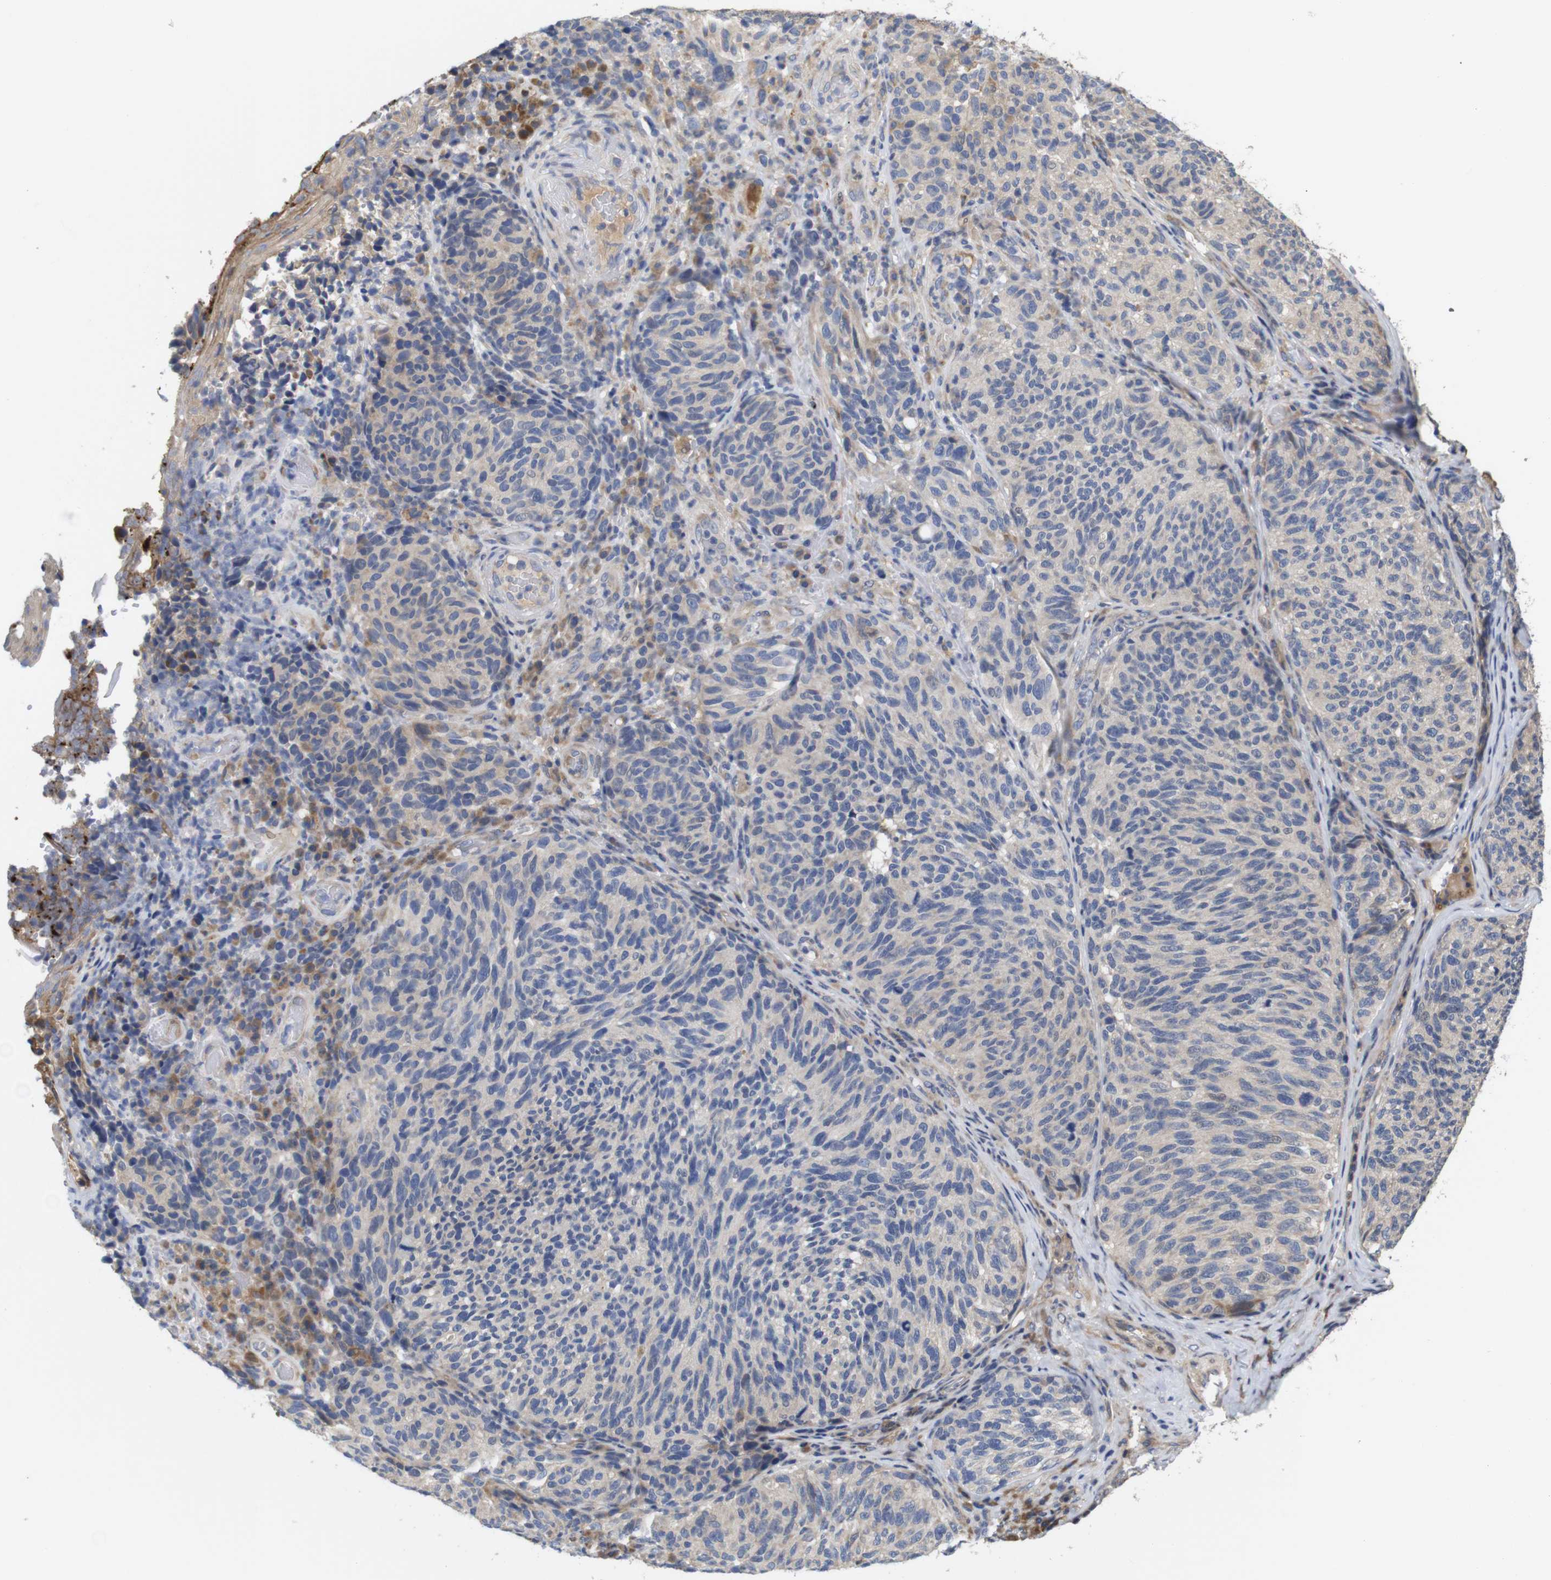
{"staining": {"intensity": "negative", "quantity": "none", "location": "none"}, "tissue": "melanoma", "cell_type": "Tumor cells", "image_type": "cancer", "snomed": [{"axis": "morphology", "description": "Malignant melanoma, NOS"}, {"axis": "topography", "description": "Skin"}], "caption": "DAB immunohistochemical staining of human malignant melanoma displays no significant positivity in tumor cells.", "gene": "SPRY3", "patient": {"sex": "female", "age": 73}}